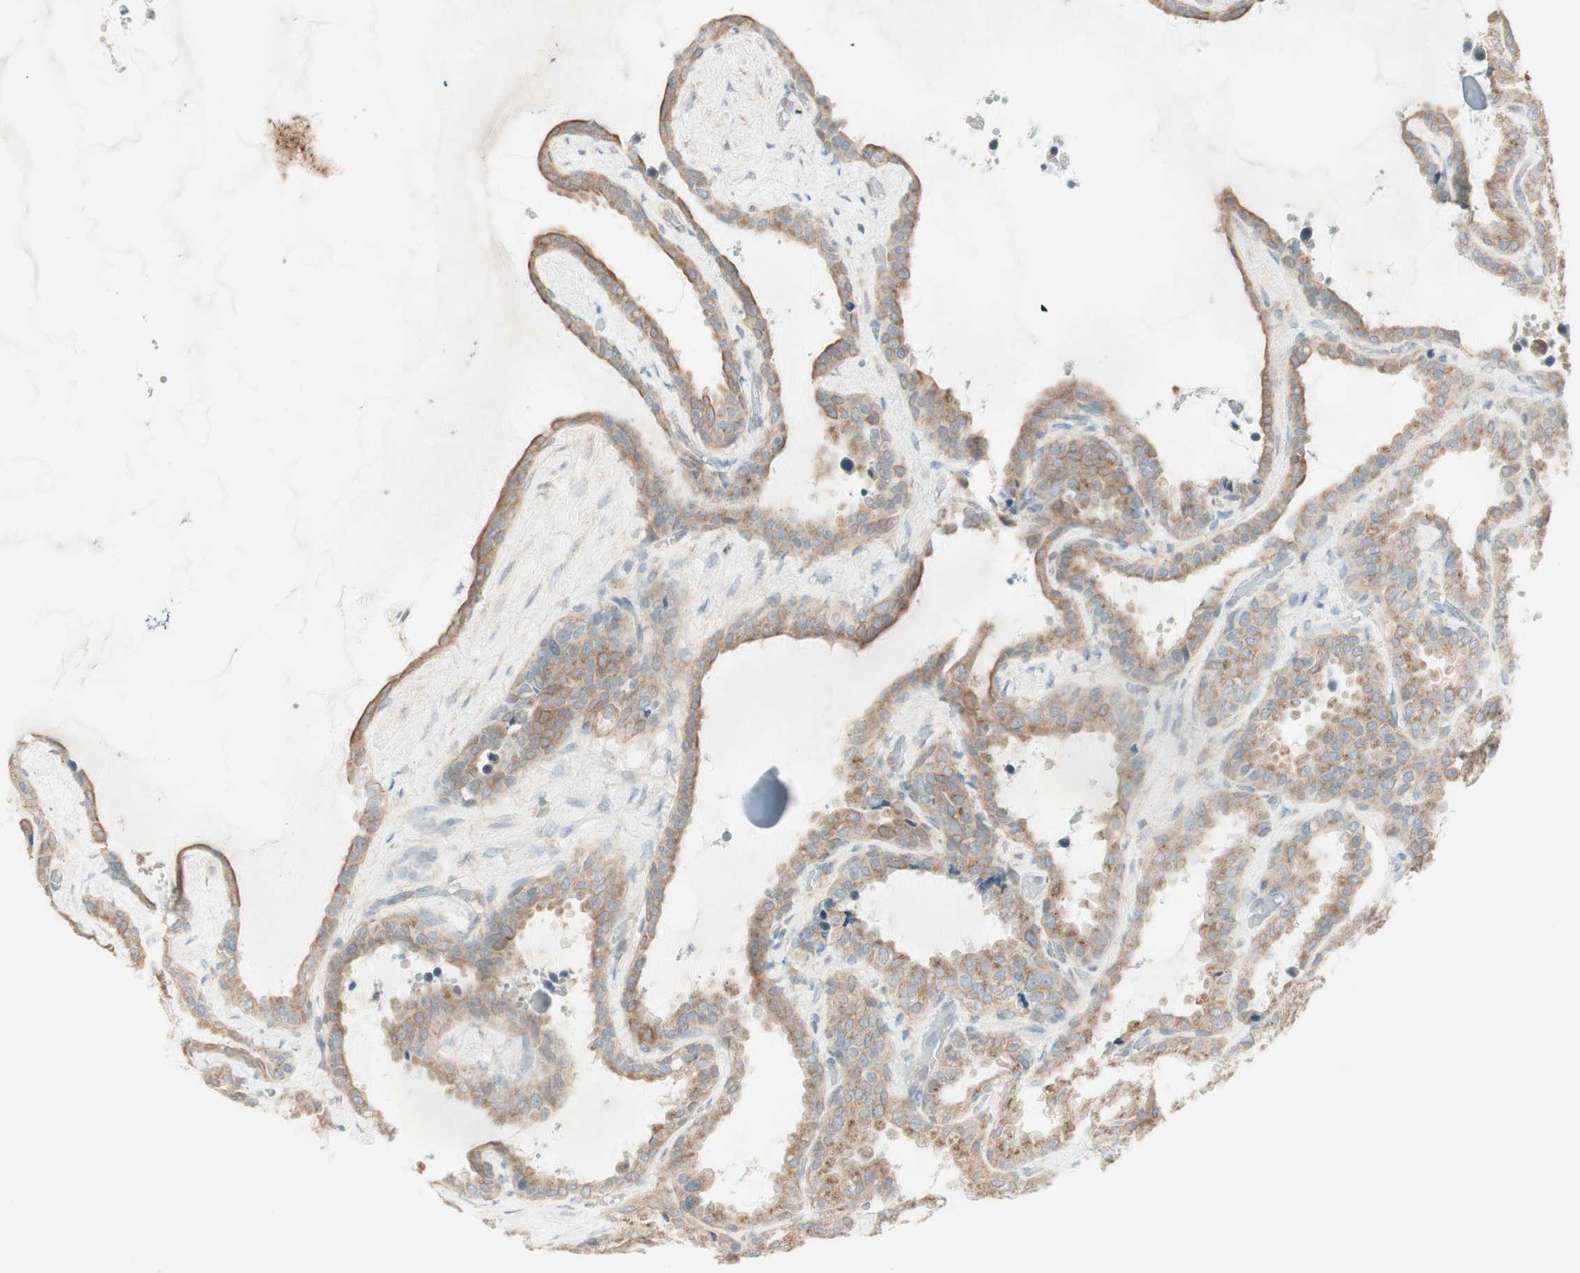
{"staining": {"intensity": "moderate", "quantity": ">75%", "location": "cytoplasmic/membranous"}, "tissue": "seminal vesicle", "cell_type": "Glandular cells", "image_type": "normal", "snomed": [{"axis": "morphology", "description": "Normal tissue, NOS"}, {"axis": "topography", "description": "Seminal veicle"}], "caption": "Immunohistochemical staining of unremarkable seminal vesicle demonstrates moderate cytoplasmic/membranous protein positivity in approximately >75% of glandular cells.", "gene": "CLCN2", "patient": {"sex": "male", "age": 46}}